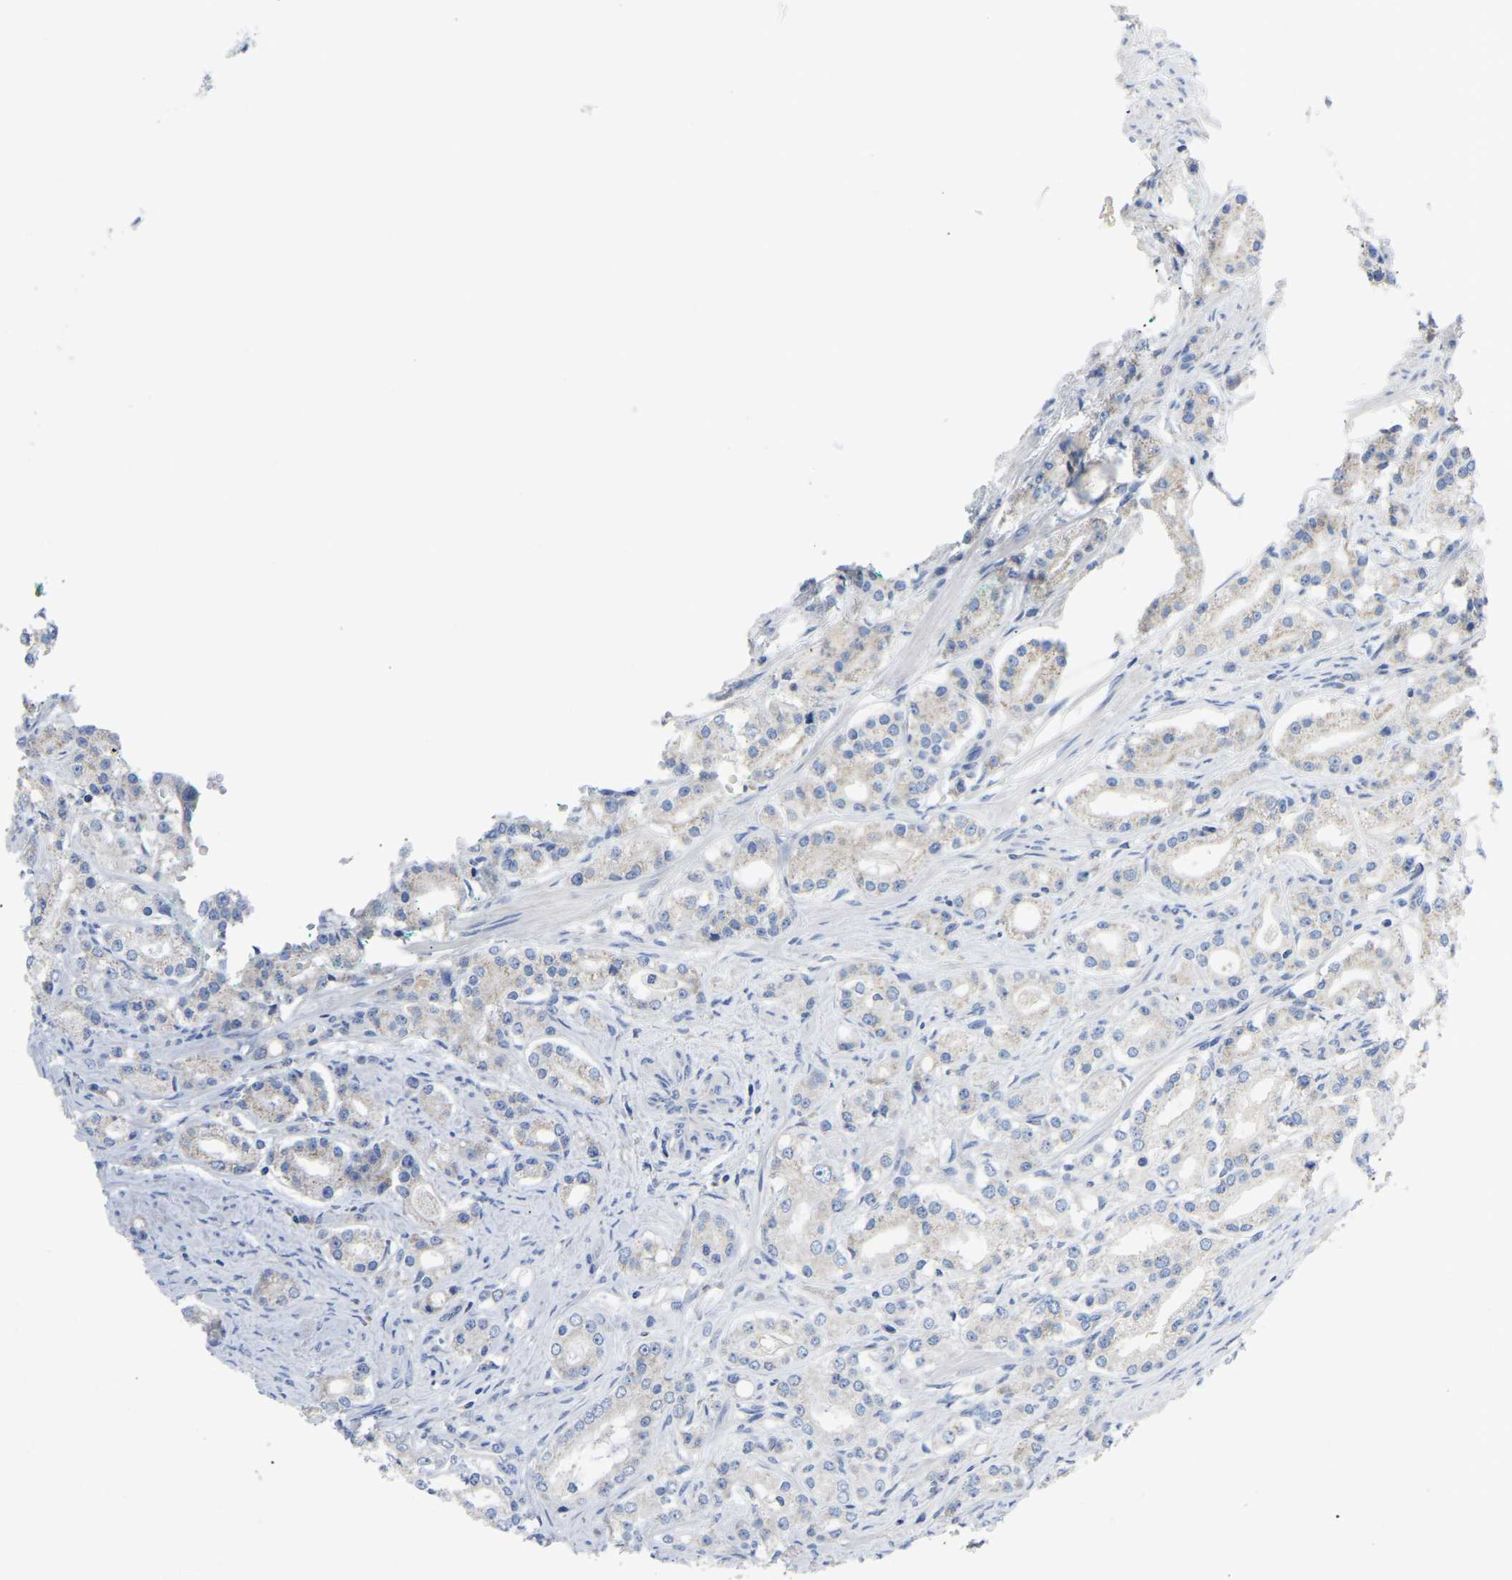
{"staining": {"intensity": "negative", "quantity": "none", "location": "none"}, "tissue": "prostate cancer", "cell_type": "Tumor cells", "image_type": "cancer", "snomed": [{"axis": "morphology", "description": "Adenocarcinoma, Low grade"}, {"axis": "topography", "description": "Prostate"}], "caption": "High magnification brightfield microscopy of prostate cancer stained with DAB (brown) and counterstained with hematoxylin (blue): tumor cells show no significant positivity.", "gene": "ETFA", "patient": {"sex": "male", "age": 63}}